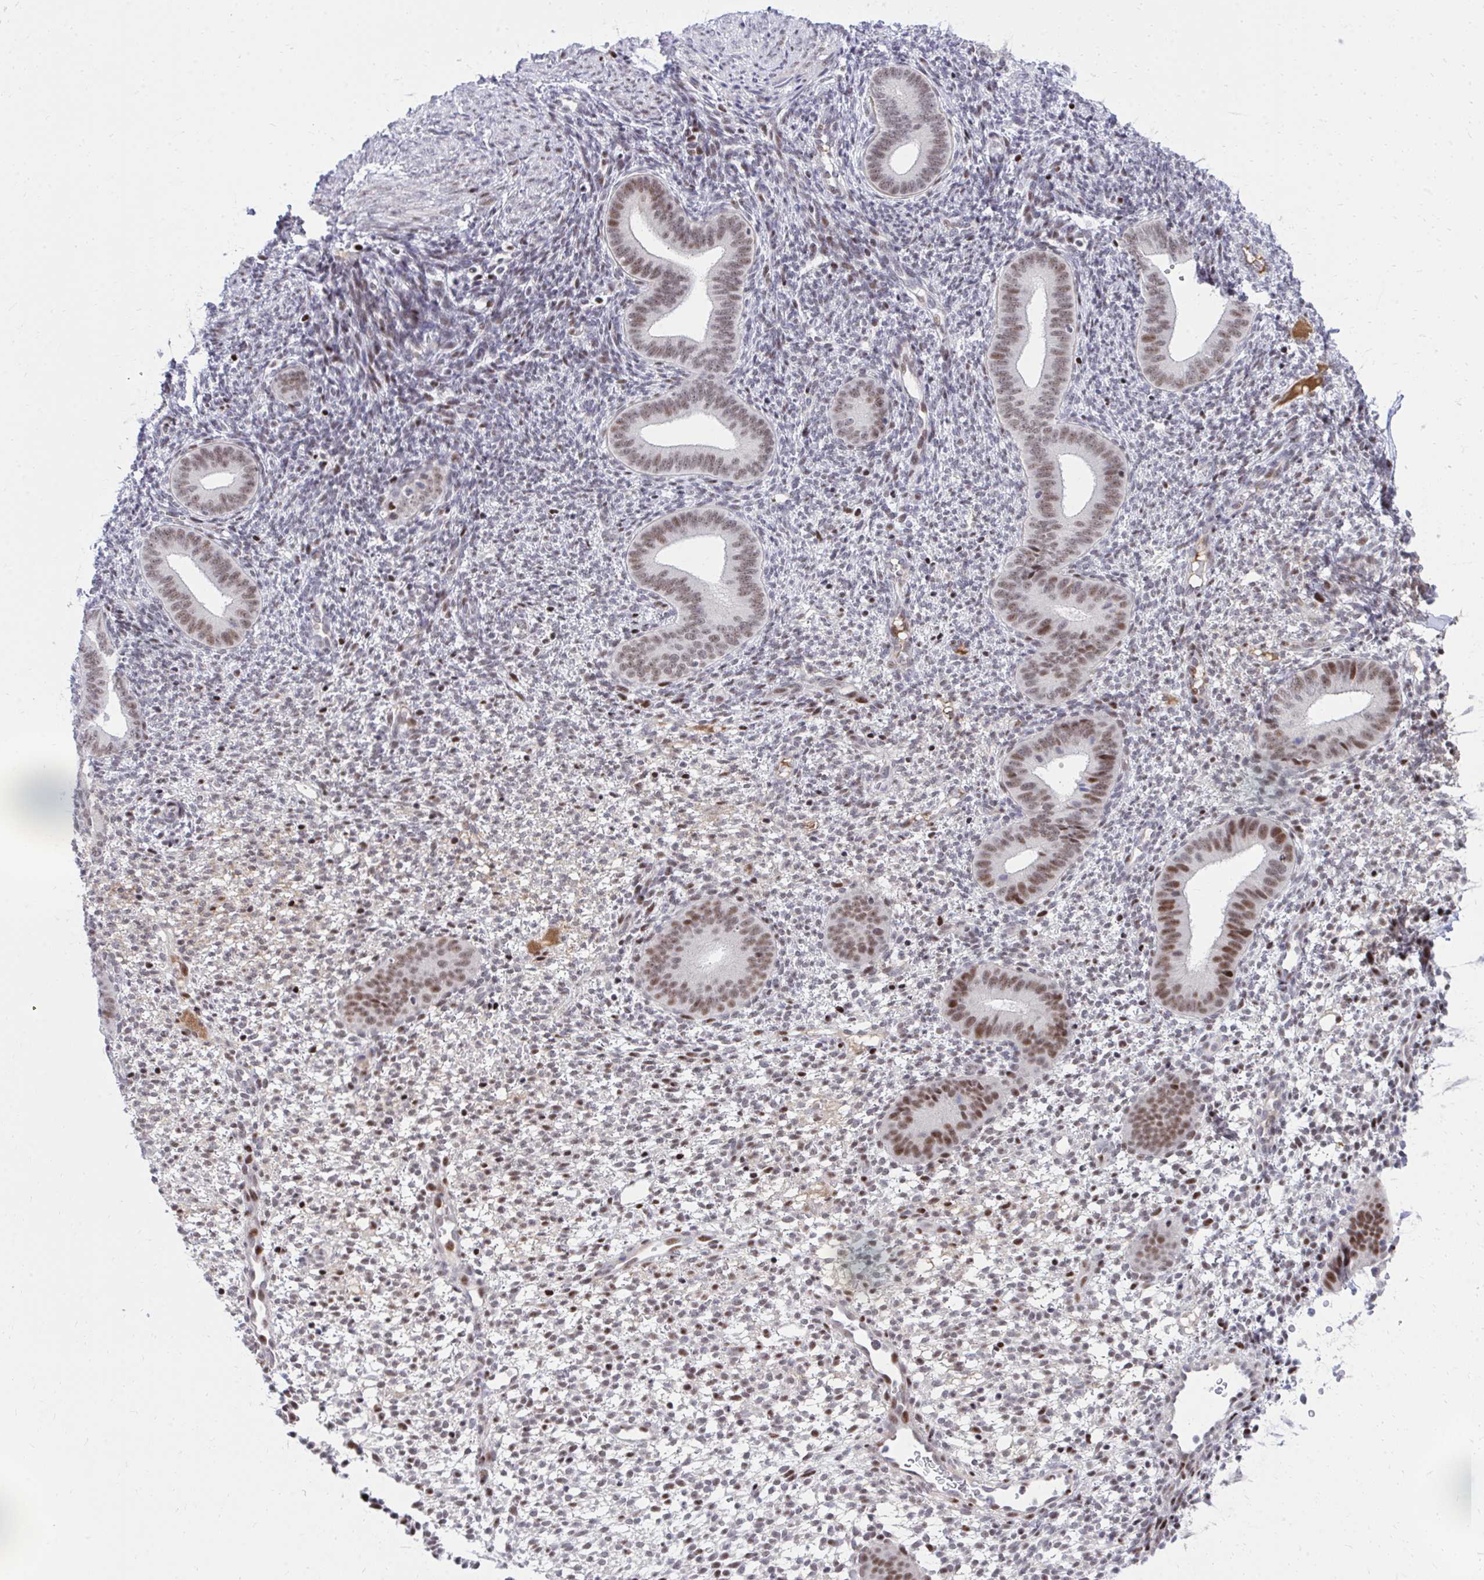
{"staining": {"intensity": "moderate", "quantity": "<25%", "location": "nuclear"}, "tissue": "endometrium", "cell_type": "Cells in endometrial stroma", "image_type": "normal", "snomed": [{"axis": "morphology", "description": "Normal tissue, NOS"}, {"axis": "topography", "description": "Endometrium"}], "caption": "Normal endometrium demonstrates moderate nuclear expression in approximately <25% of cells in endometrial stroma The protein of interest is stained brown, and the nuclei are stained in blue (DAB IHC with brightfield microscopy, high magnification)..", "gene": "C14orf39", "patient": {"sex": "female", "age": 40}}